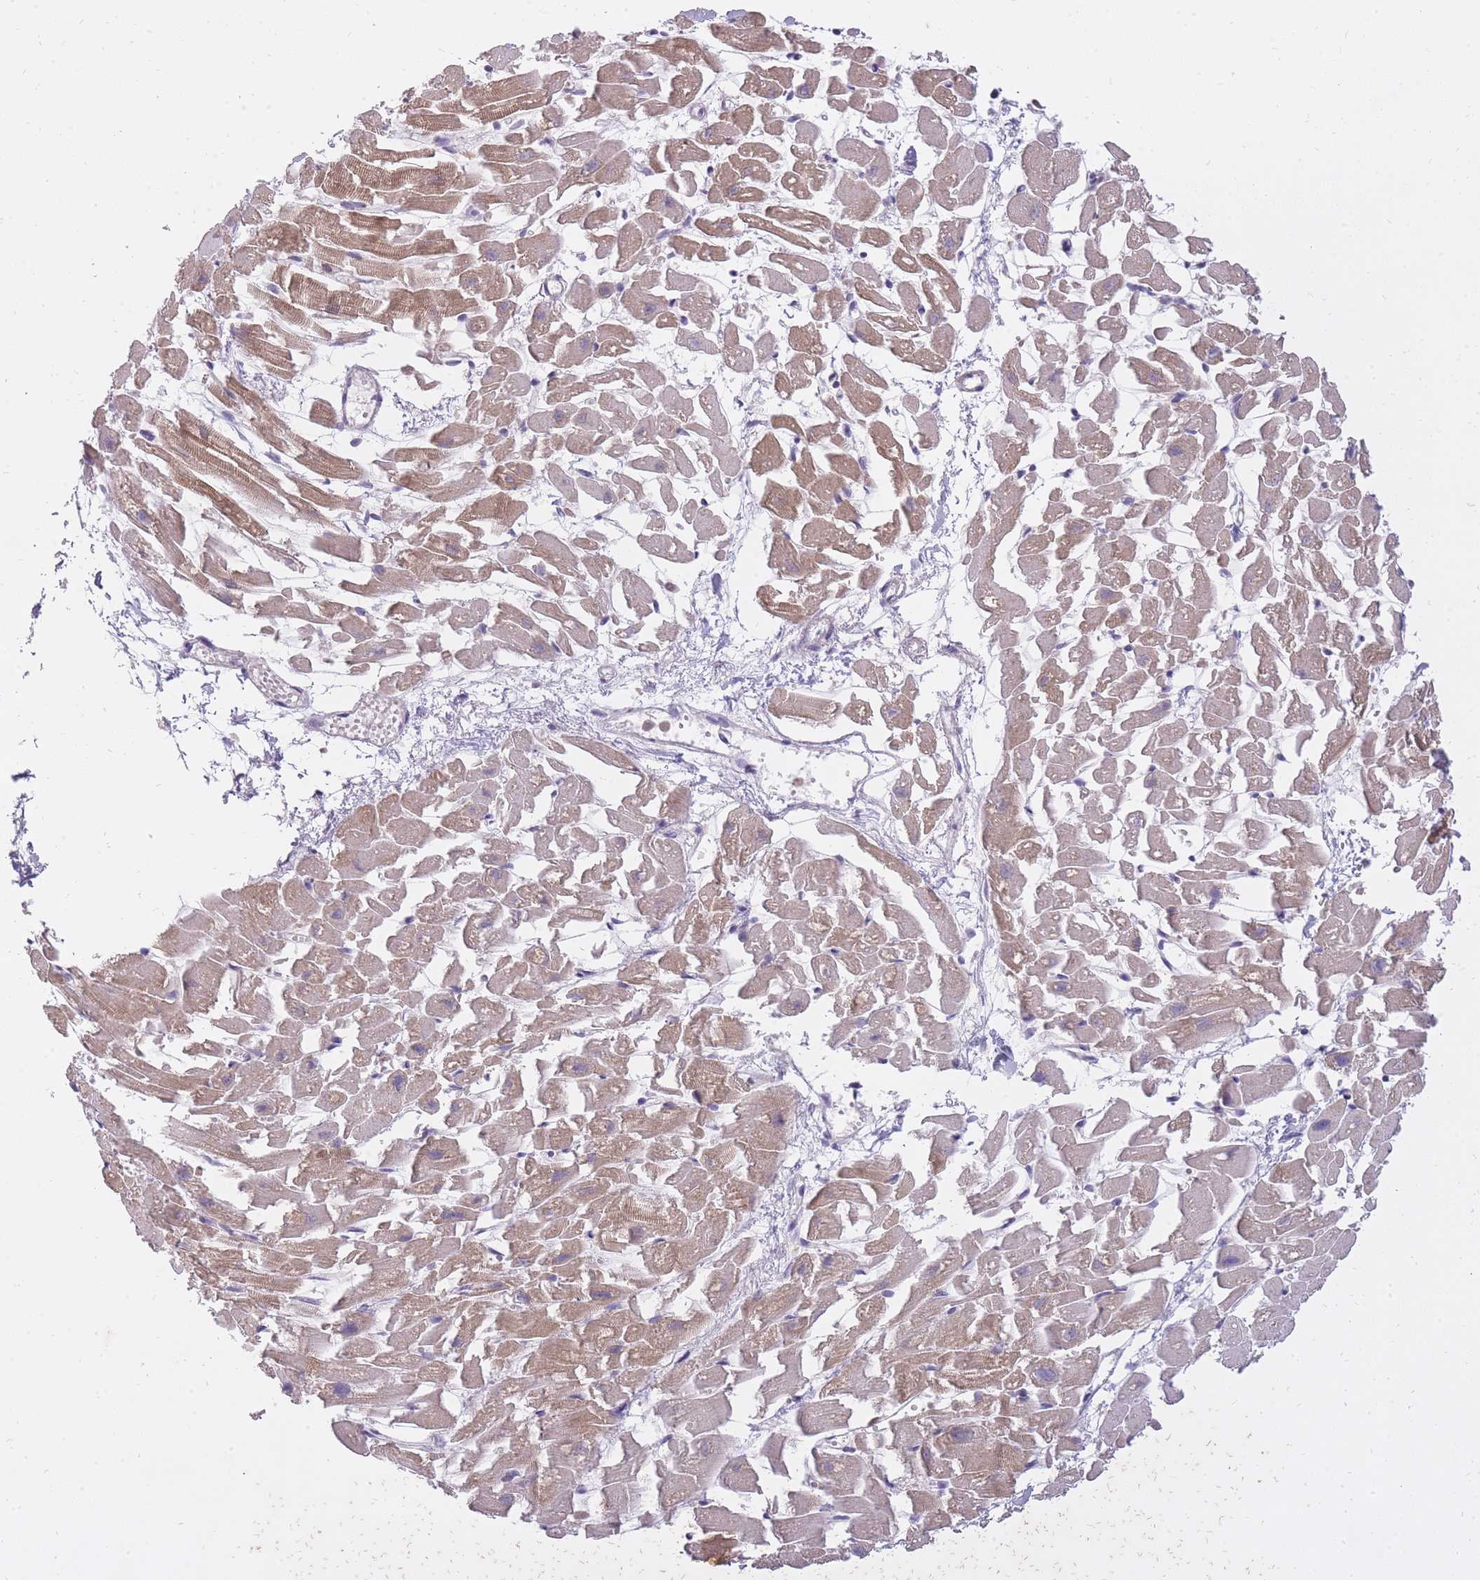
{"staining": {"intensity": "moderate", "quantity": "25%-75%", "location": "cytoplasmic/membranous"}, "tissue": "heart muscle", "cell_type": "Cardiomyocytes", "image_type": "normal", "snomed": [{"axis": "morphology", "description": "Normal tissue, NOS"}, {"axis": "topography", "description": "Heart"}], "caption": "Cardiomyocytes reveal medium levels of moderate cytoplasmic/membranous staining in approximately 25%-75% of cells in benign human heart muscle.", "gene": "TIGD1", "patient": {"sex": "female", "age": 64}}